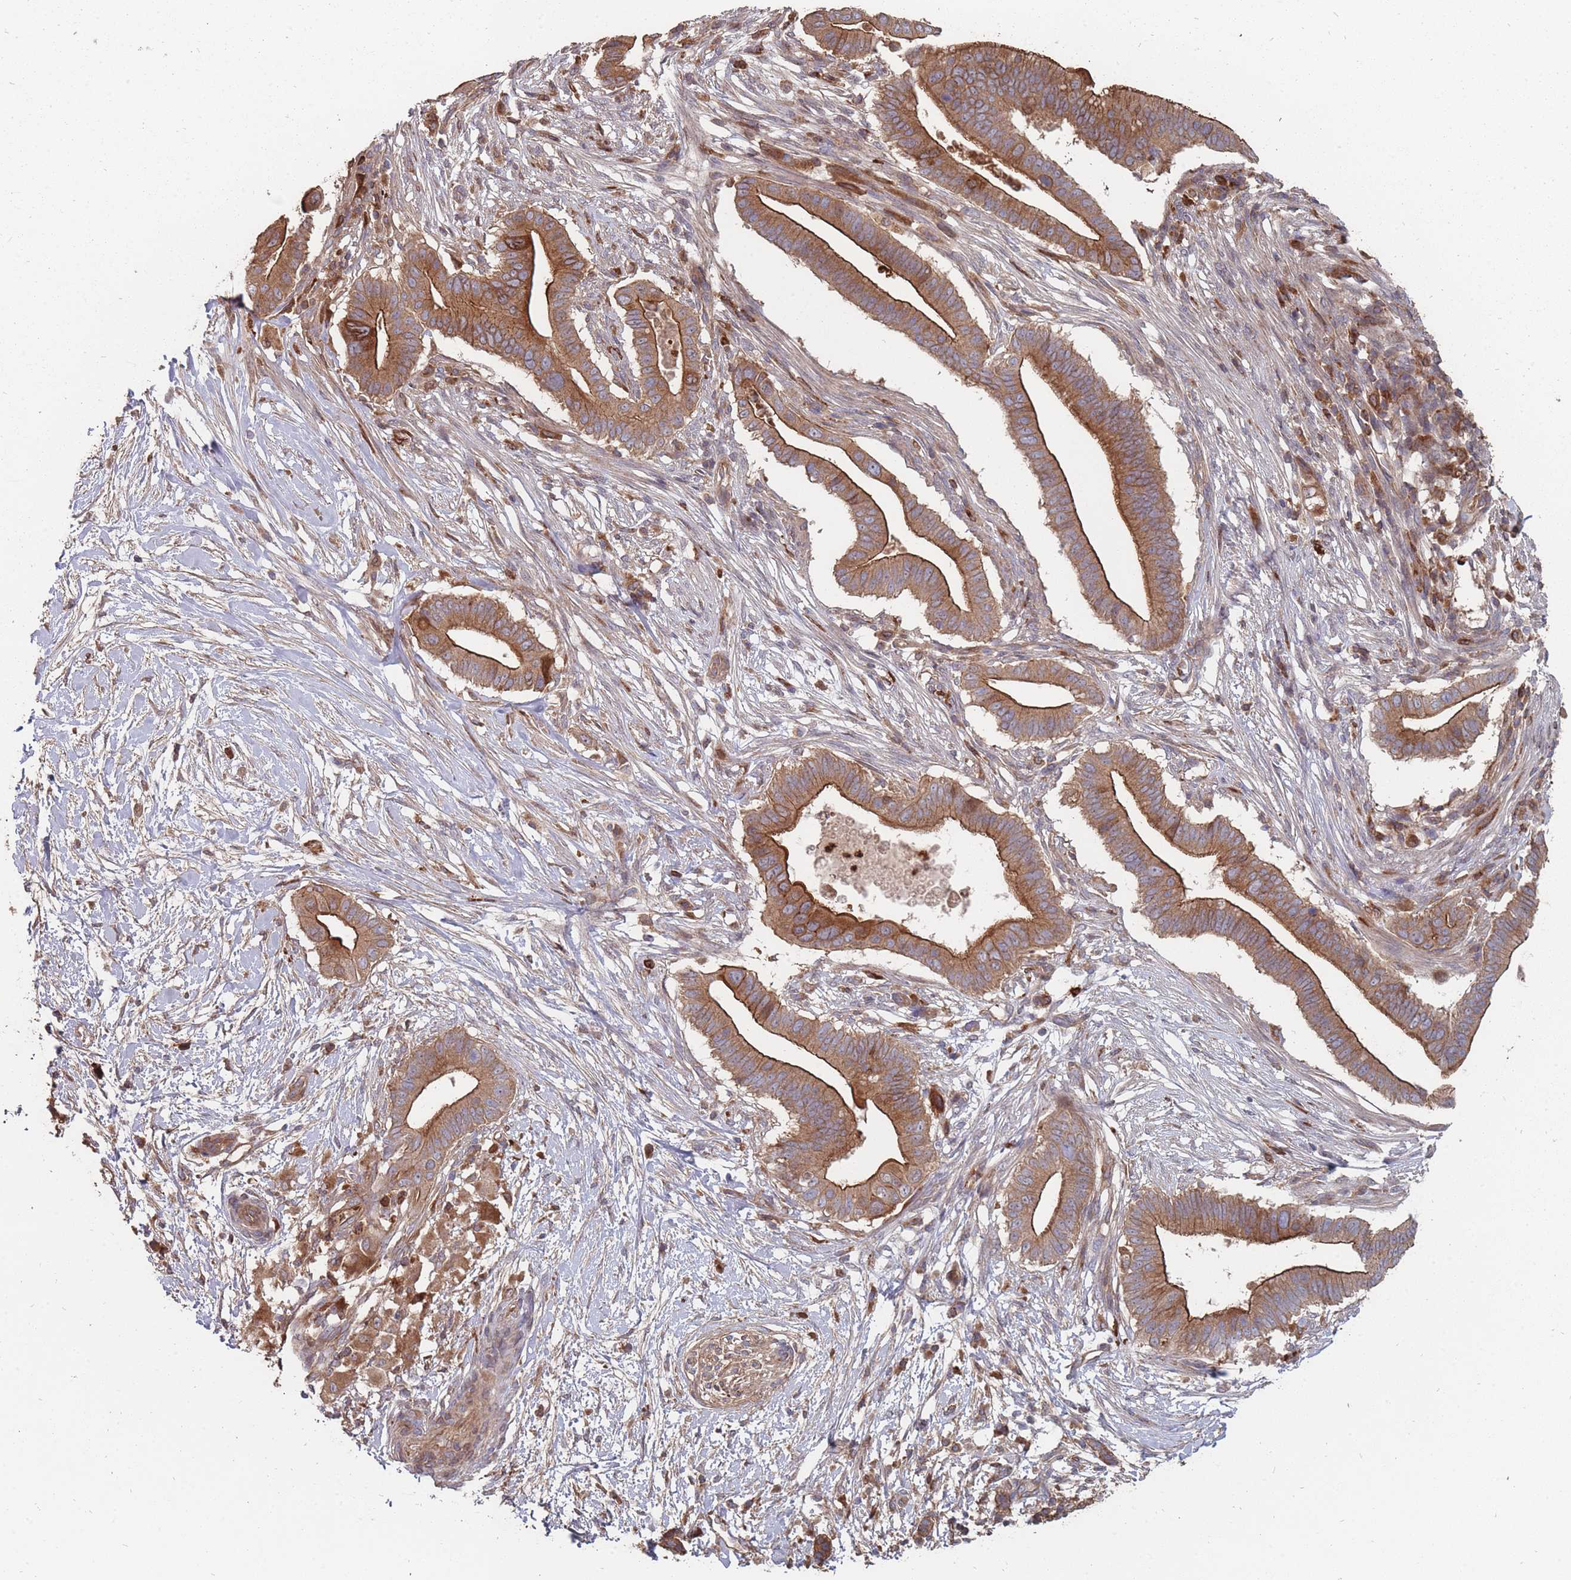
{"staining": {"intensity": "moderate", "quantity": ">75%", "location": "cytoplasmic/membranous"}, "tissue": "pancreatic cancer", "cell_type": "Tumor cells", "image_type": "cancer", "snomed": [{"axis": "morphology", "description": "Adenocarcinoma, NOS"}, {"axis": "topography", "description": "Pancreas"}], "caption": "Immunohistochemical staining of human pancreatic adenocarcinoma shows moderate cytoplasmic/membranous protein staining in about >75% of tumor cells.", "gene": "THSD7B", "patient": {"sex": "male", "age": 68}}